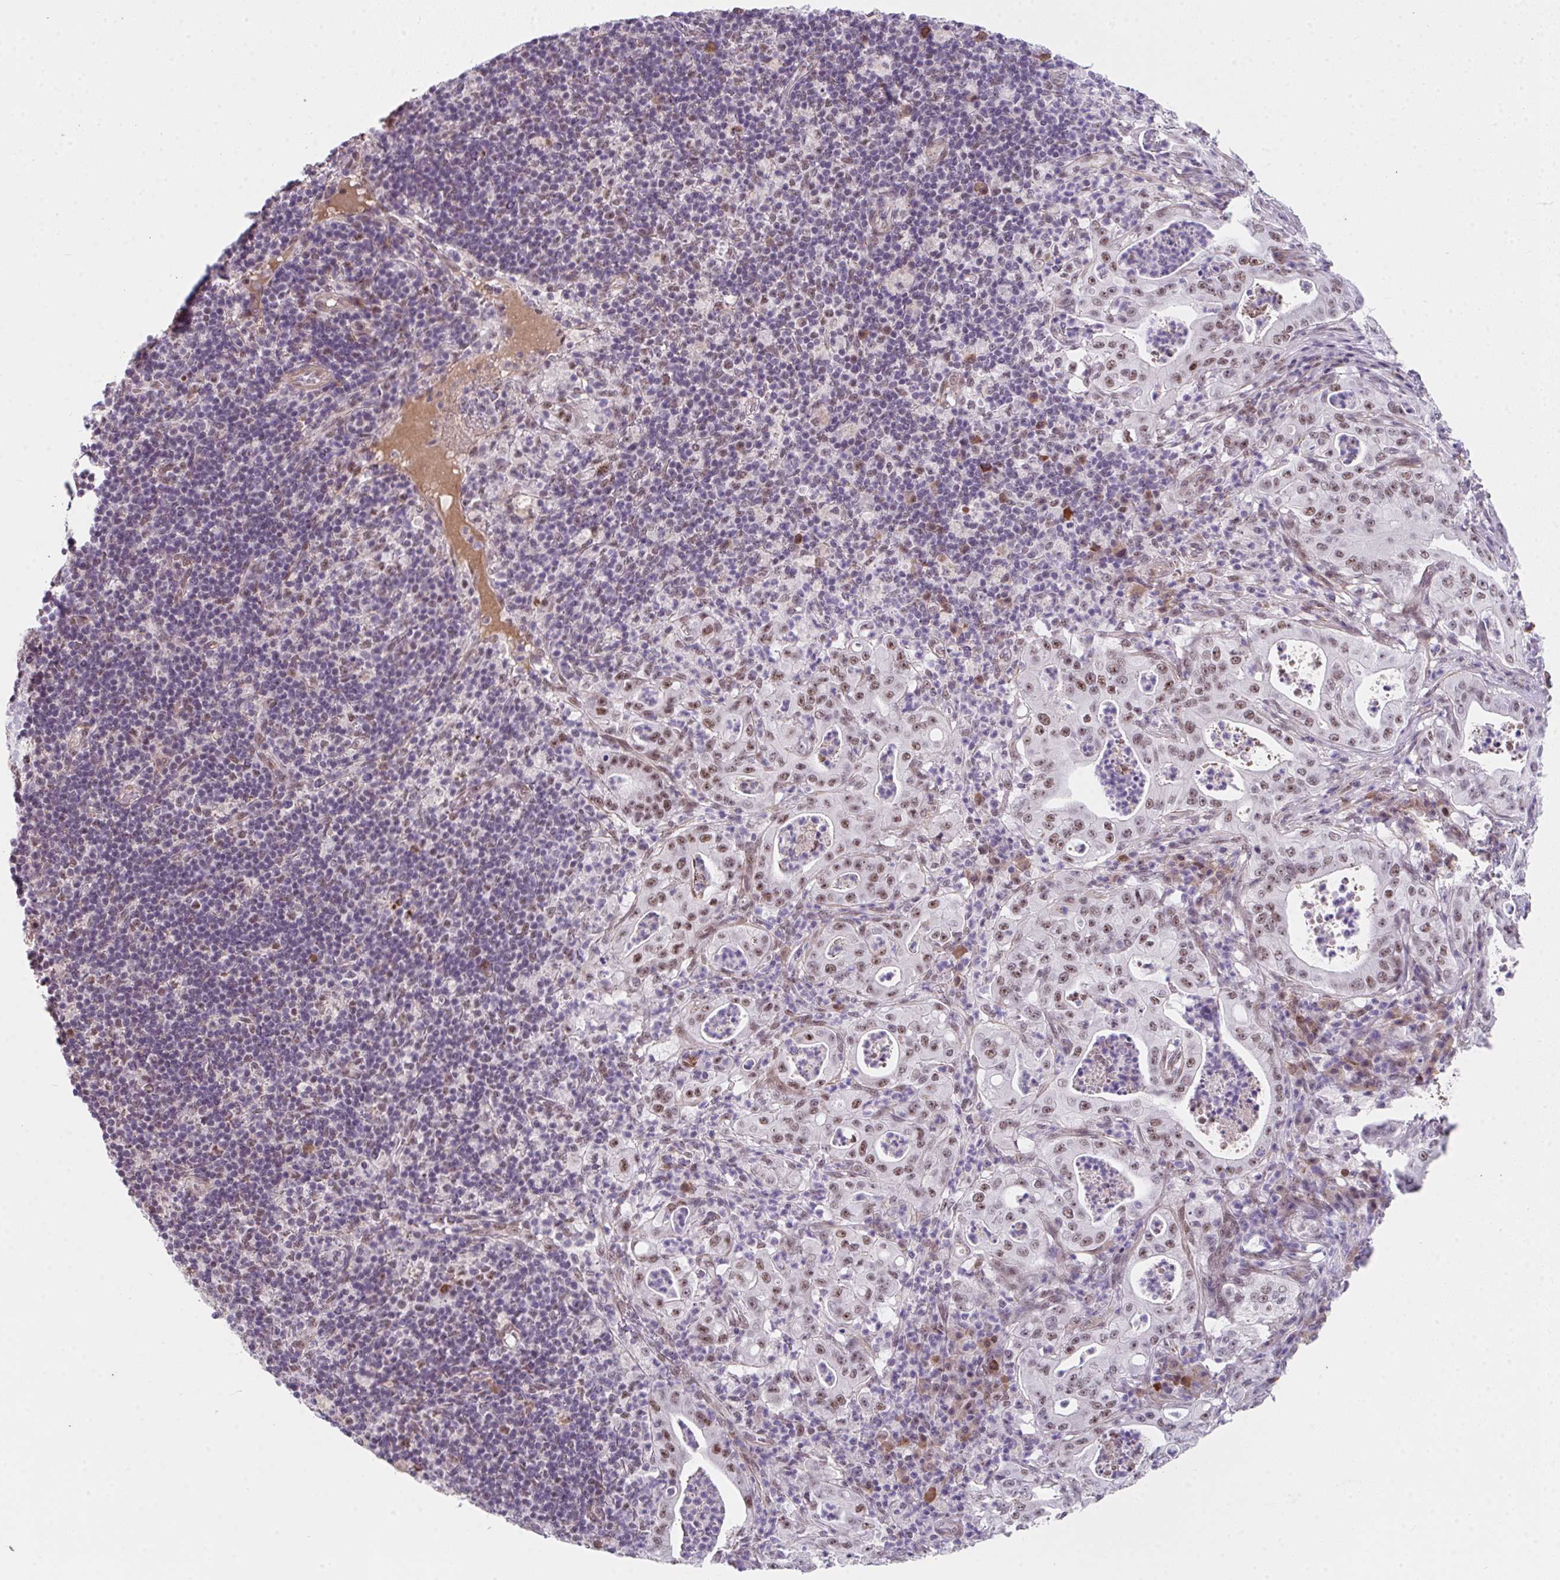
{"staining": {"intensity": "moderate", "quantity": ">75%", "location": "nuclear"}, "tissue": "pancreatic cancer", "cell_type": "Tumor cells", "image_type": "cancer", "snomed": [{"axis": "morphology", "description": "Adenocarcinoma, NOS"}, {"axis": "topography", "description": "Pancreas"}], "caption": "Human pancreatic cancer stained for a protein (brown) displays moderate nuclear positive positivity in about >75% of tumor cells.", "gene": "RBBP6", "patient": {"sex": "male", "age": 71}}